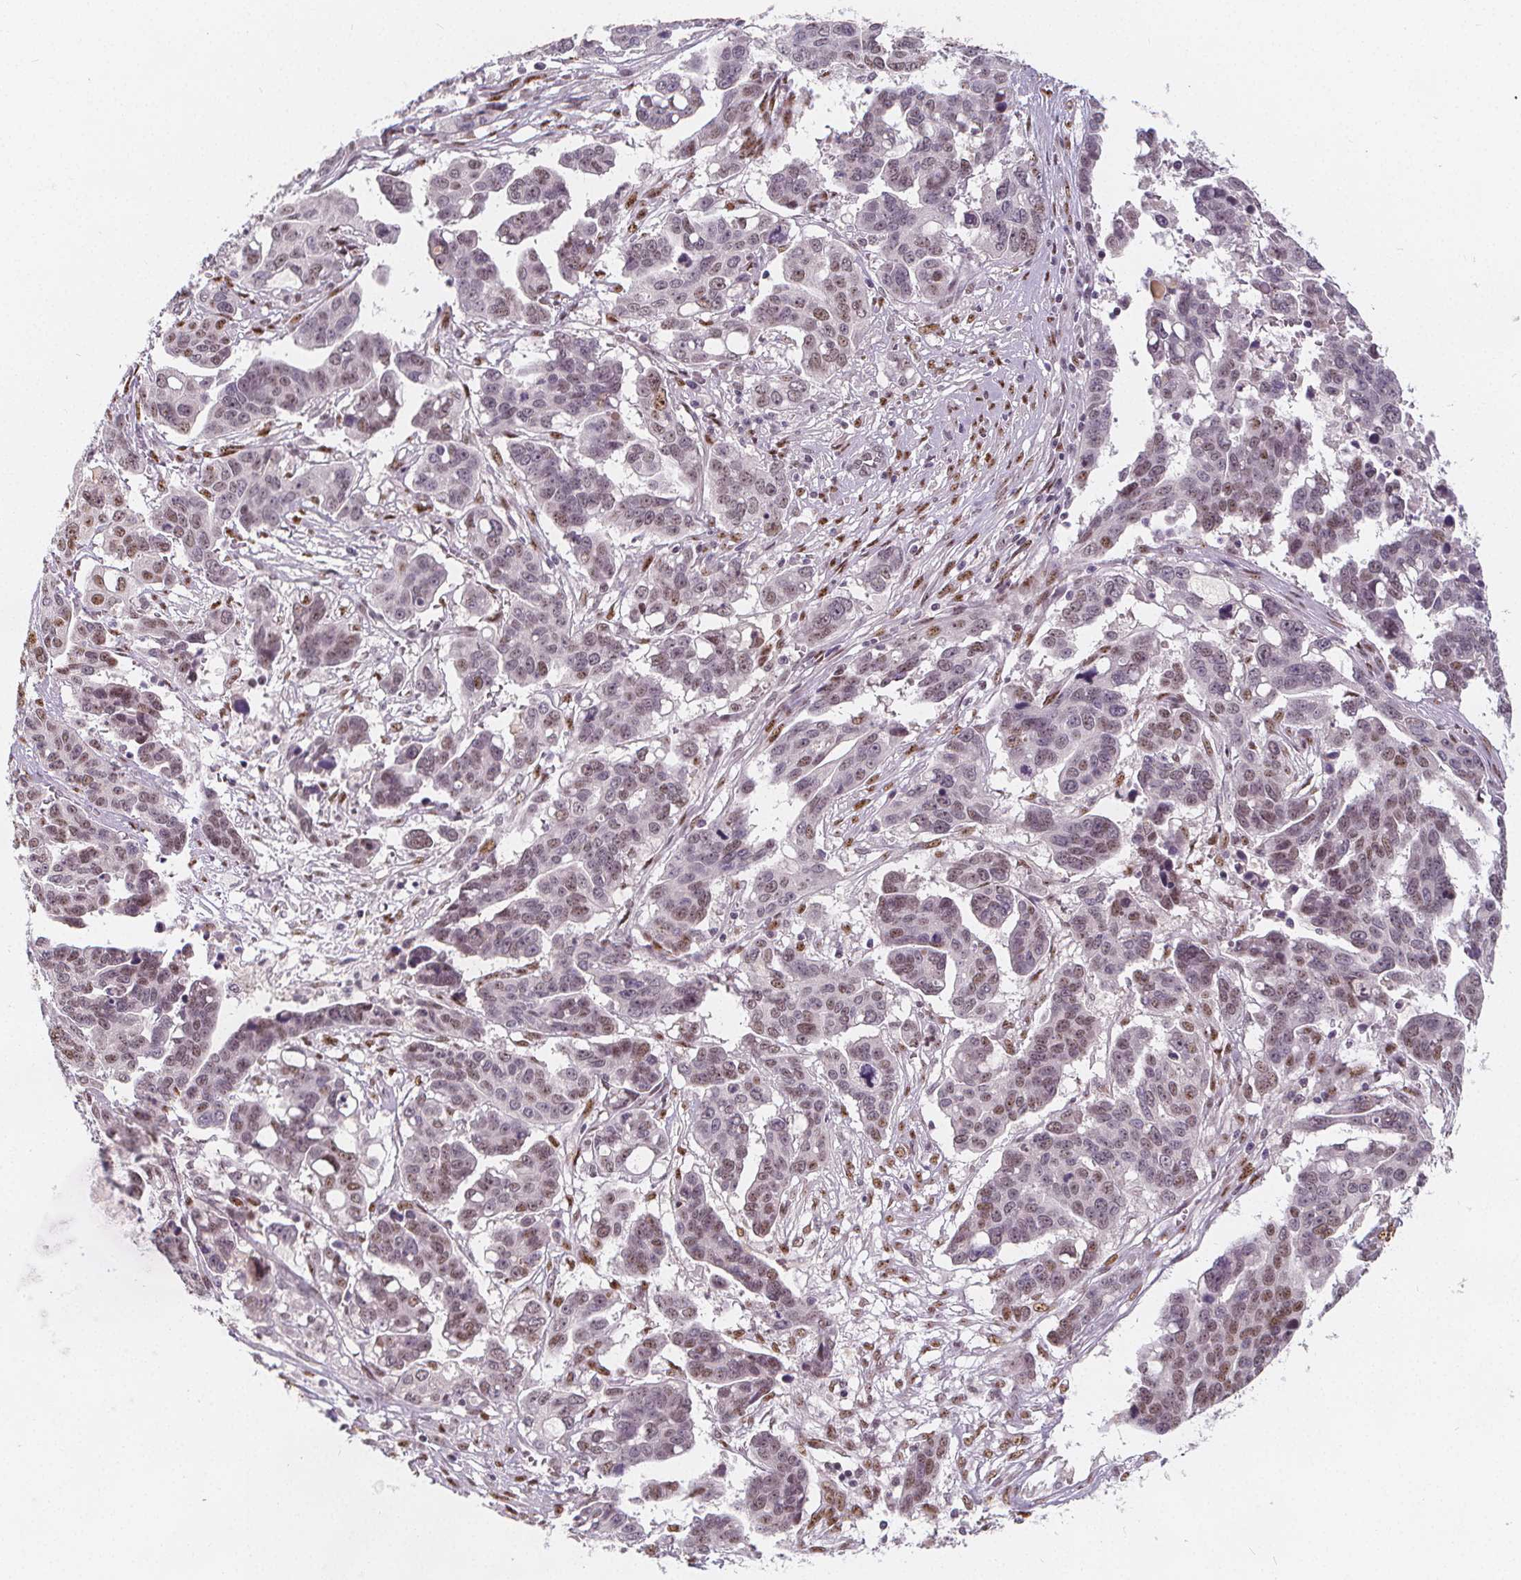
{"staining": {"intensity": "weak", "quantity": "<25%", "location": "nuclear"}, "tissue": "ovarian cancer", "cell_type": "Tumor cells", "image_type": "cancer", "snomed": [{"axis": "morphology", "description": "Carcinoma, endometroid"}, {"axis": "topography", "description": "Ovary"}], "caption": "Immunohistochemistry of endometroid carcinoma (ovarian) demonstrates no expression in tumor cells. Brightfield microscopy of IHC stained with DAB (brown) and hematoxylin (blue), captured at high magnification.", "gene": "DRC3", "patient": {"sex": "female", "age": 78}}